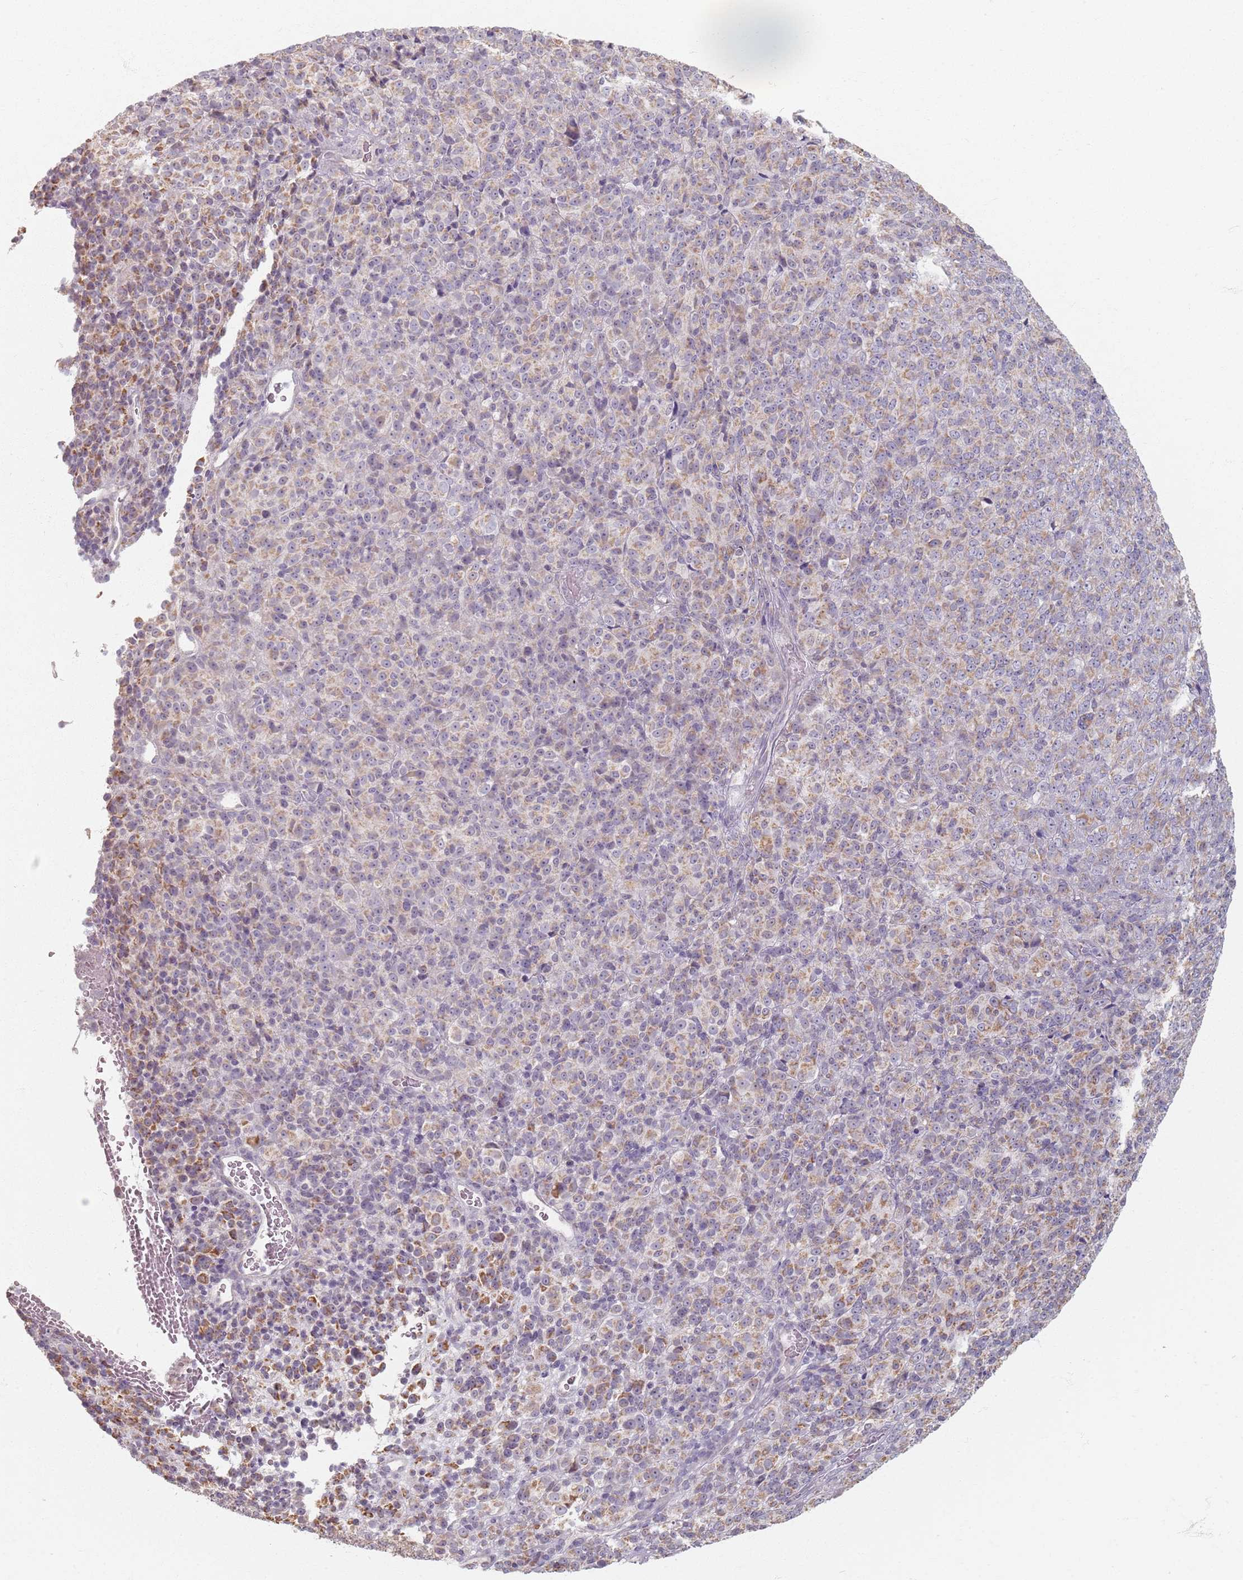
{"staining": {"intensity": "moderate", "quantity": "25%-75%", "location": "cytoplasmic/membranous"}, "tissue": "melanoma", "cell_type": "Tumor cells", "image_type": "cancer", "snomed": [{"axis": "morphology", "description": "Malignant melanoma, Metastatic site"}, {"axis": "topography", "description": "Brain"}], "caption": "Malignant melanoma (metastatic site) stained with DAB (3,3'-diaminobenzidine) immunohistochemistry demonstrates medium levels of moderate cytoplasmic/membranous positivity in approximately 25%-75% of tumor cells.", "gene": "PKD2L2", "patient": {"sex": "female", "age": 56}}